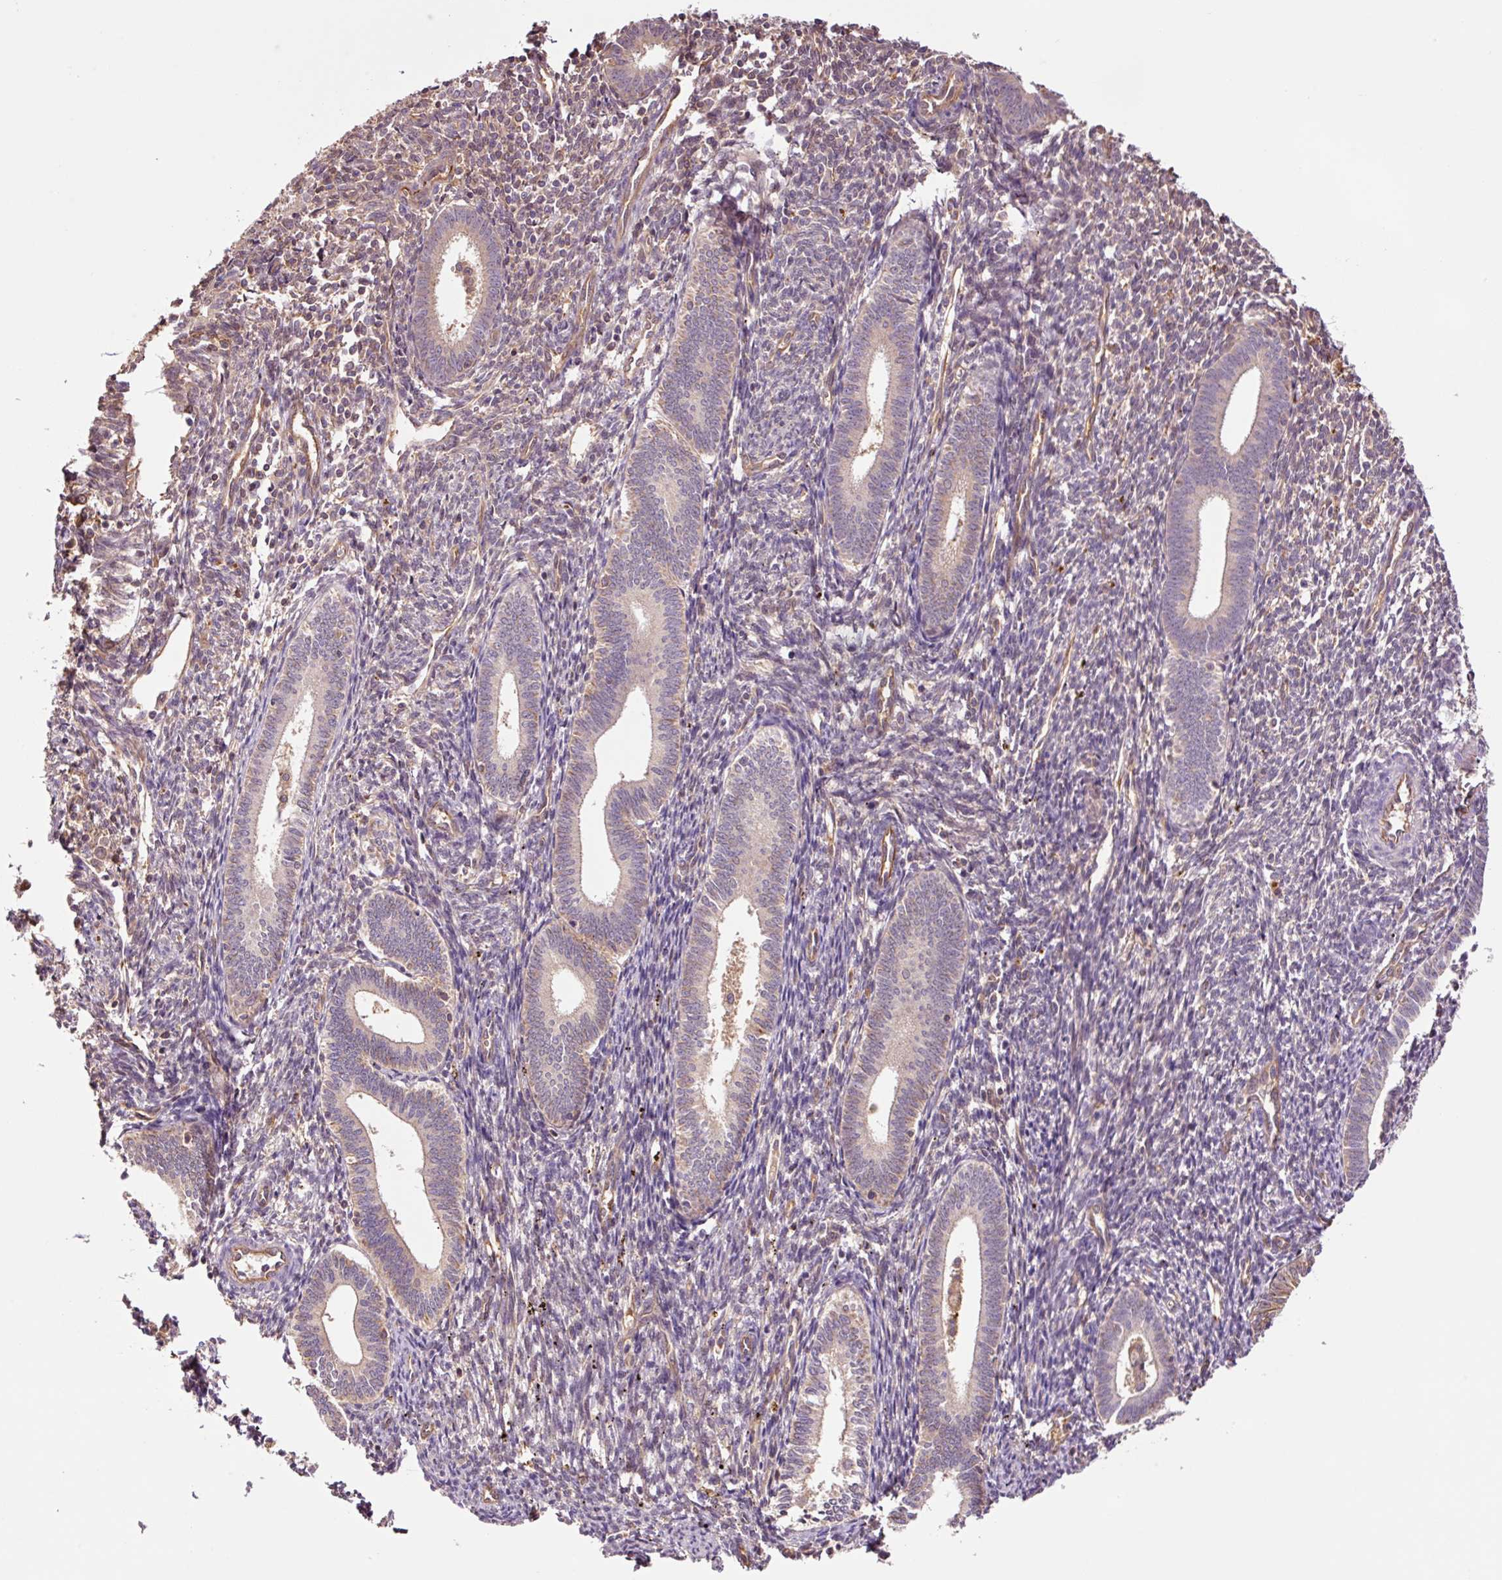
{"staining": {"intensity": "weak", "quantity": "<25%", "location": "cytoplasmic/membranous"}, "tissue": "endometrium", "cell_type": "Cells in endometrial stroma", "image_type": "normal", "snomed": [{"axis": "morphology", "description": "Normal tissue, NOS"}, {"axis": "topography", "description": "Endometrium"}], "caption": "The immunohistochemistry histopathology image has no significant positivity in cells in endometrial stroma of endometrium. Brightfield microscopy of immunohistochemistry (IHC) stained with DAB (3,3'-diaminobenzidine) (brown) and hematoxylin (blue), captured at high magnification.", "gene": "PCK2", "patient": {"sex": "female", "age": 41}}